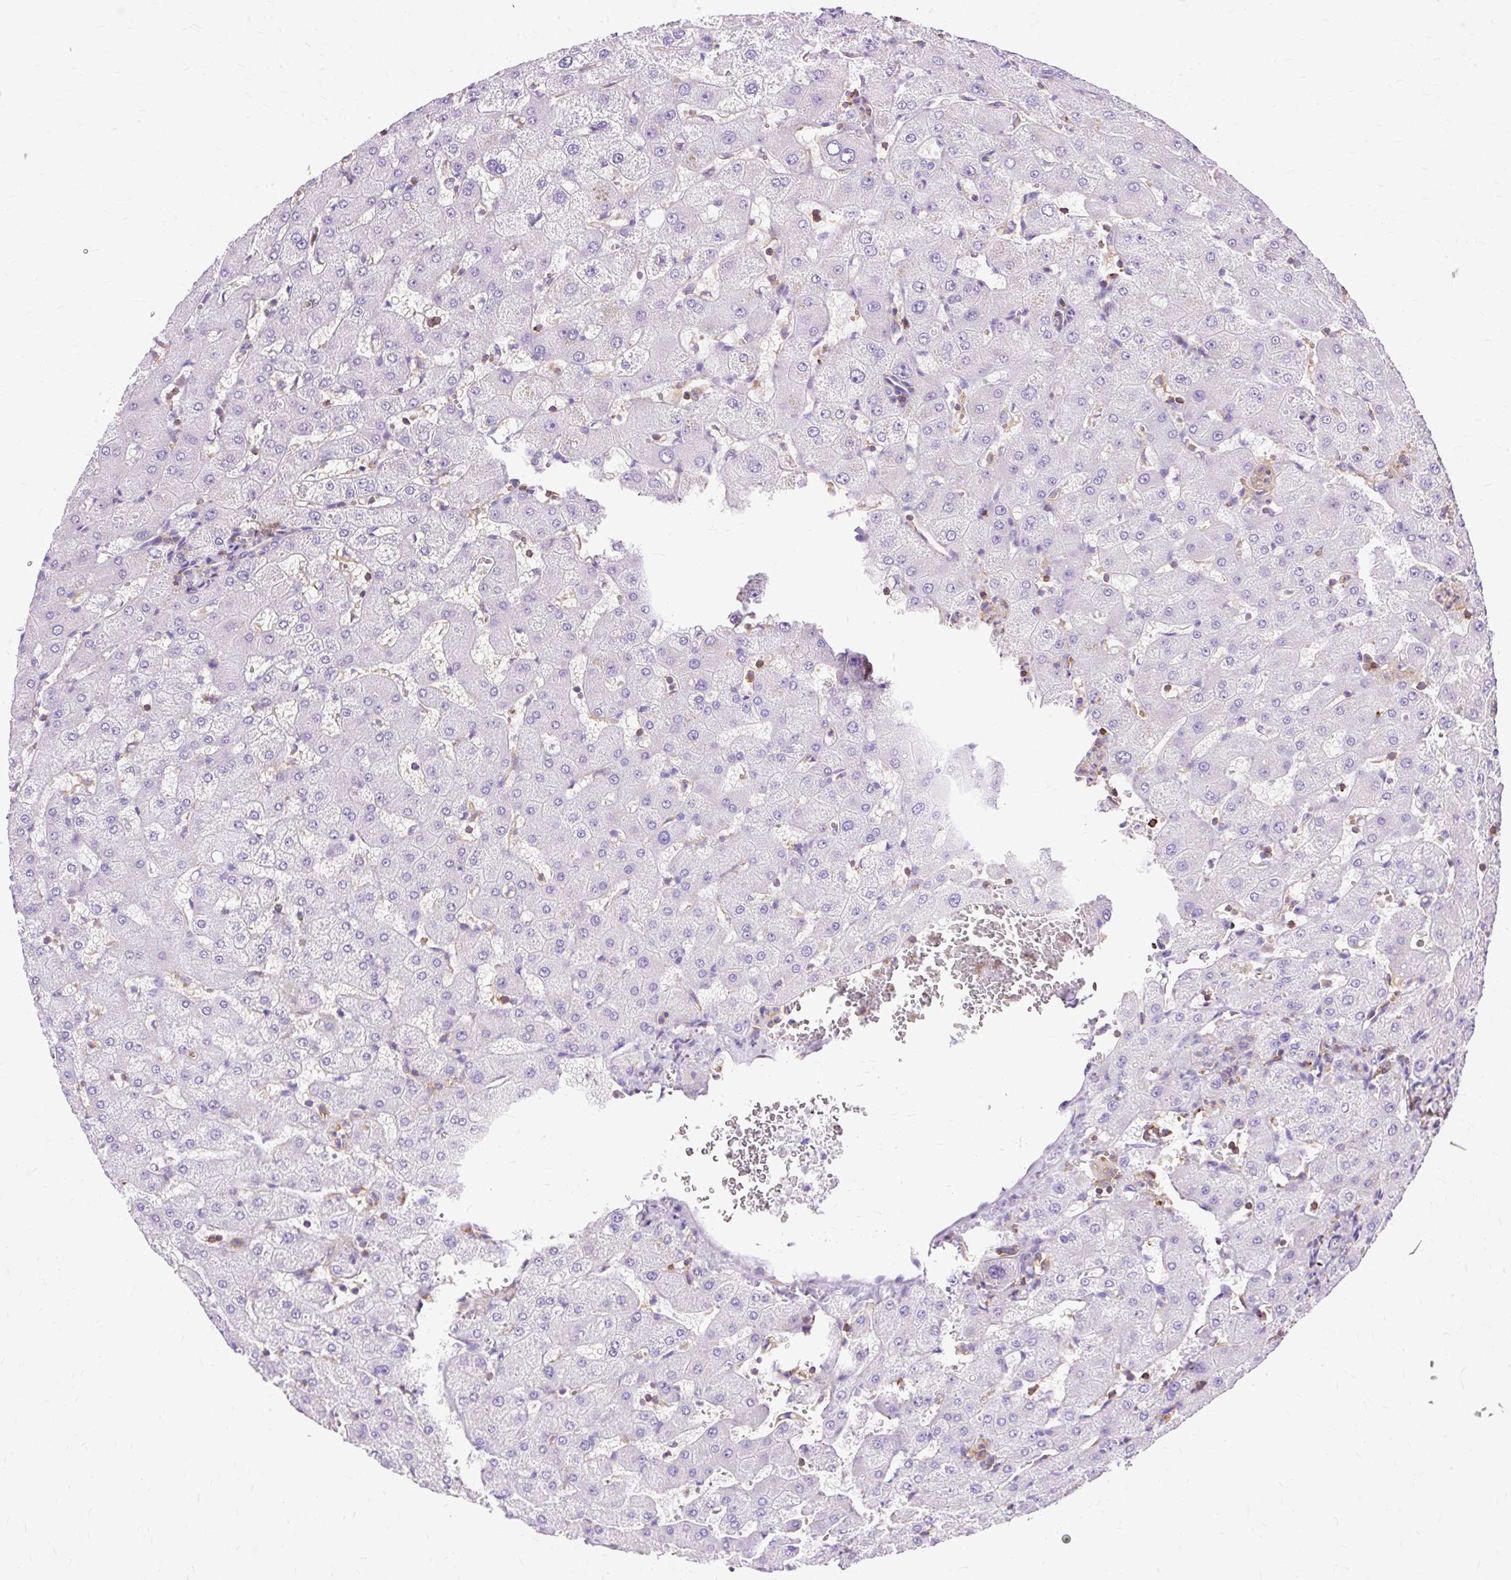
{"staining": {"intensity": "negative", "quantity": "none", "location": "none"}, "tissue": "liver", "cell_type": "Cholangiocytes", "image_type": "normal", "snomed": [{"axis": "morphology", "description": "Normal tissue, NOS"}, {"axis": "topography", "description": "Liver"}], "caption": "High power microscopy photomicrograph of an immunohistochemistry (IHC) micrograph of benign liver, revealing no significant staining in cholangiocytes.", "gene": "TWF2", "patient": {"sex": "female", "age": 63}}